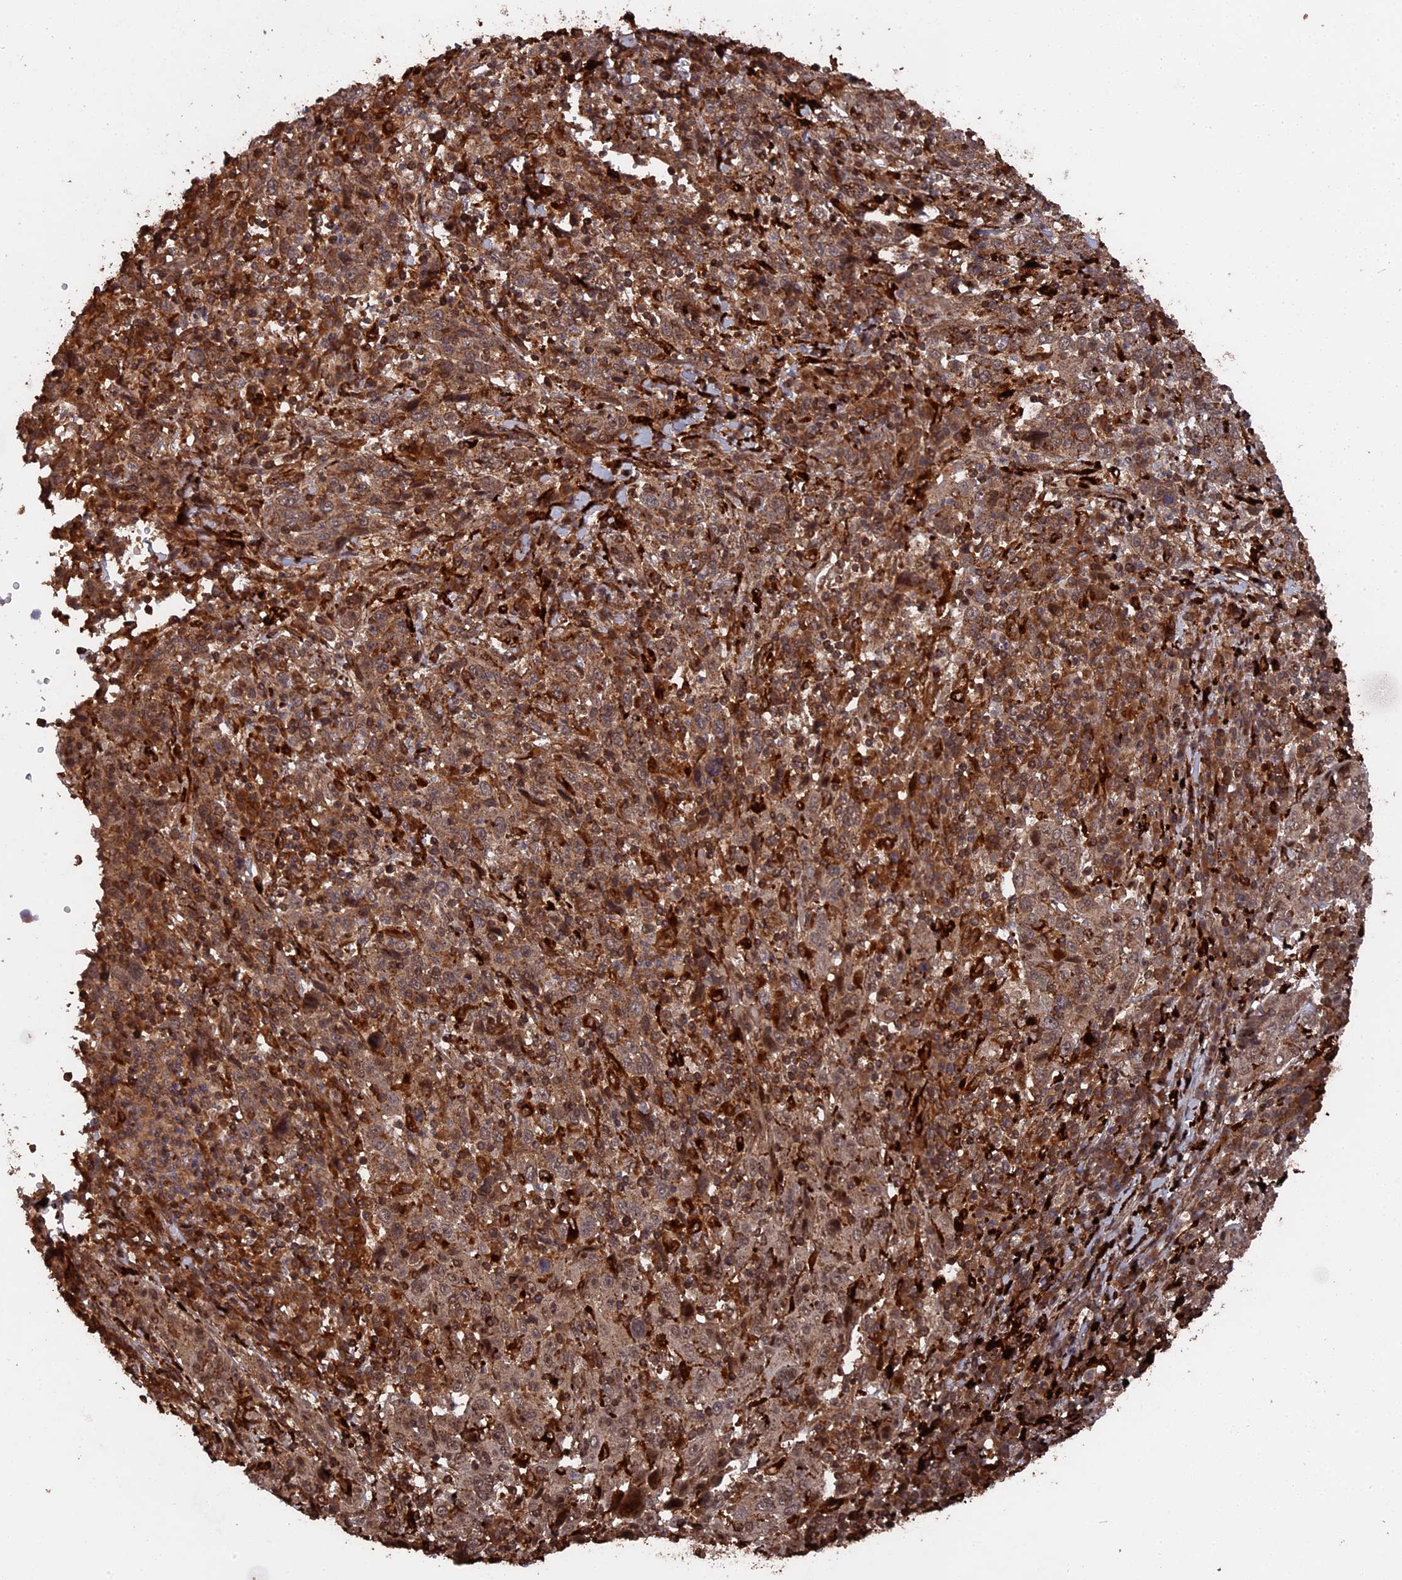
{"staining": {"intensity": "moderate", "quantity": ">75%", "location": "cytoplasmic/membranous,nuclear"}, "tissue": "cervical cancer", "cell_type": "Tumor cells", "image_type": "cancer", "snomed": [{"axis": "morphology", "description": "Squamous cell carcinoma, NOS"}, {"axis": "topography", "description": "Cervix"}], "caption": "Immunohistochemistry micrograph of neoplastic tissue: human cervical squamous cell carcinoma stained using immunohistochemistry (IHC) shows medium levels of moderate protein expression localized specifically in the cytoplasmic/membranous and nuclear of tumor cells, appearing as a cytoplasmic/membranous and nuclear brown color.", "gene": "TELO2", "patient": {"sex": "female", "age": 46}}